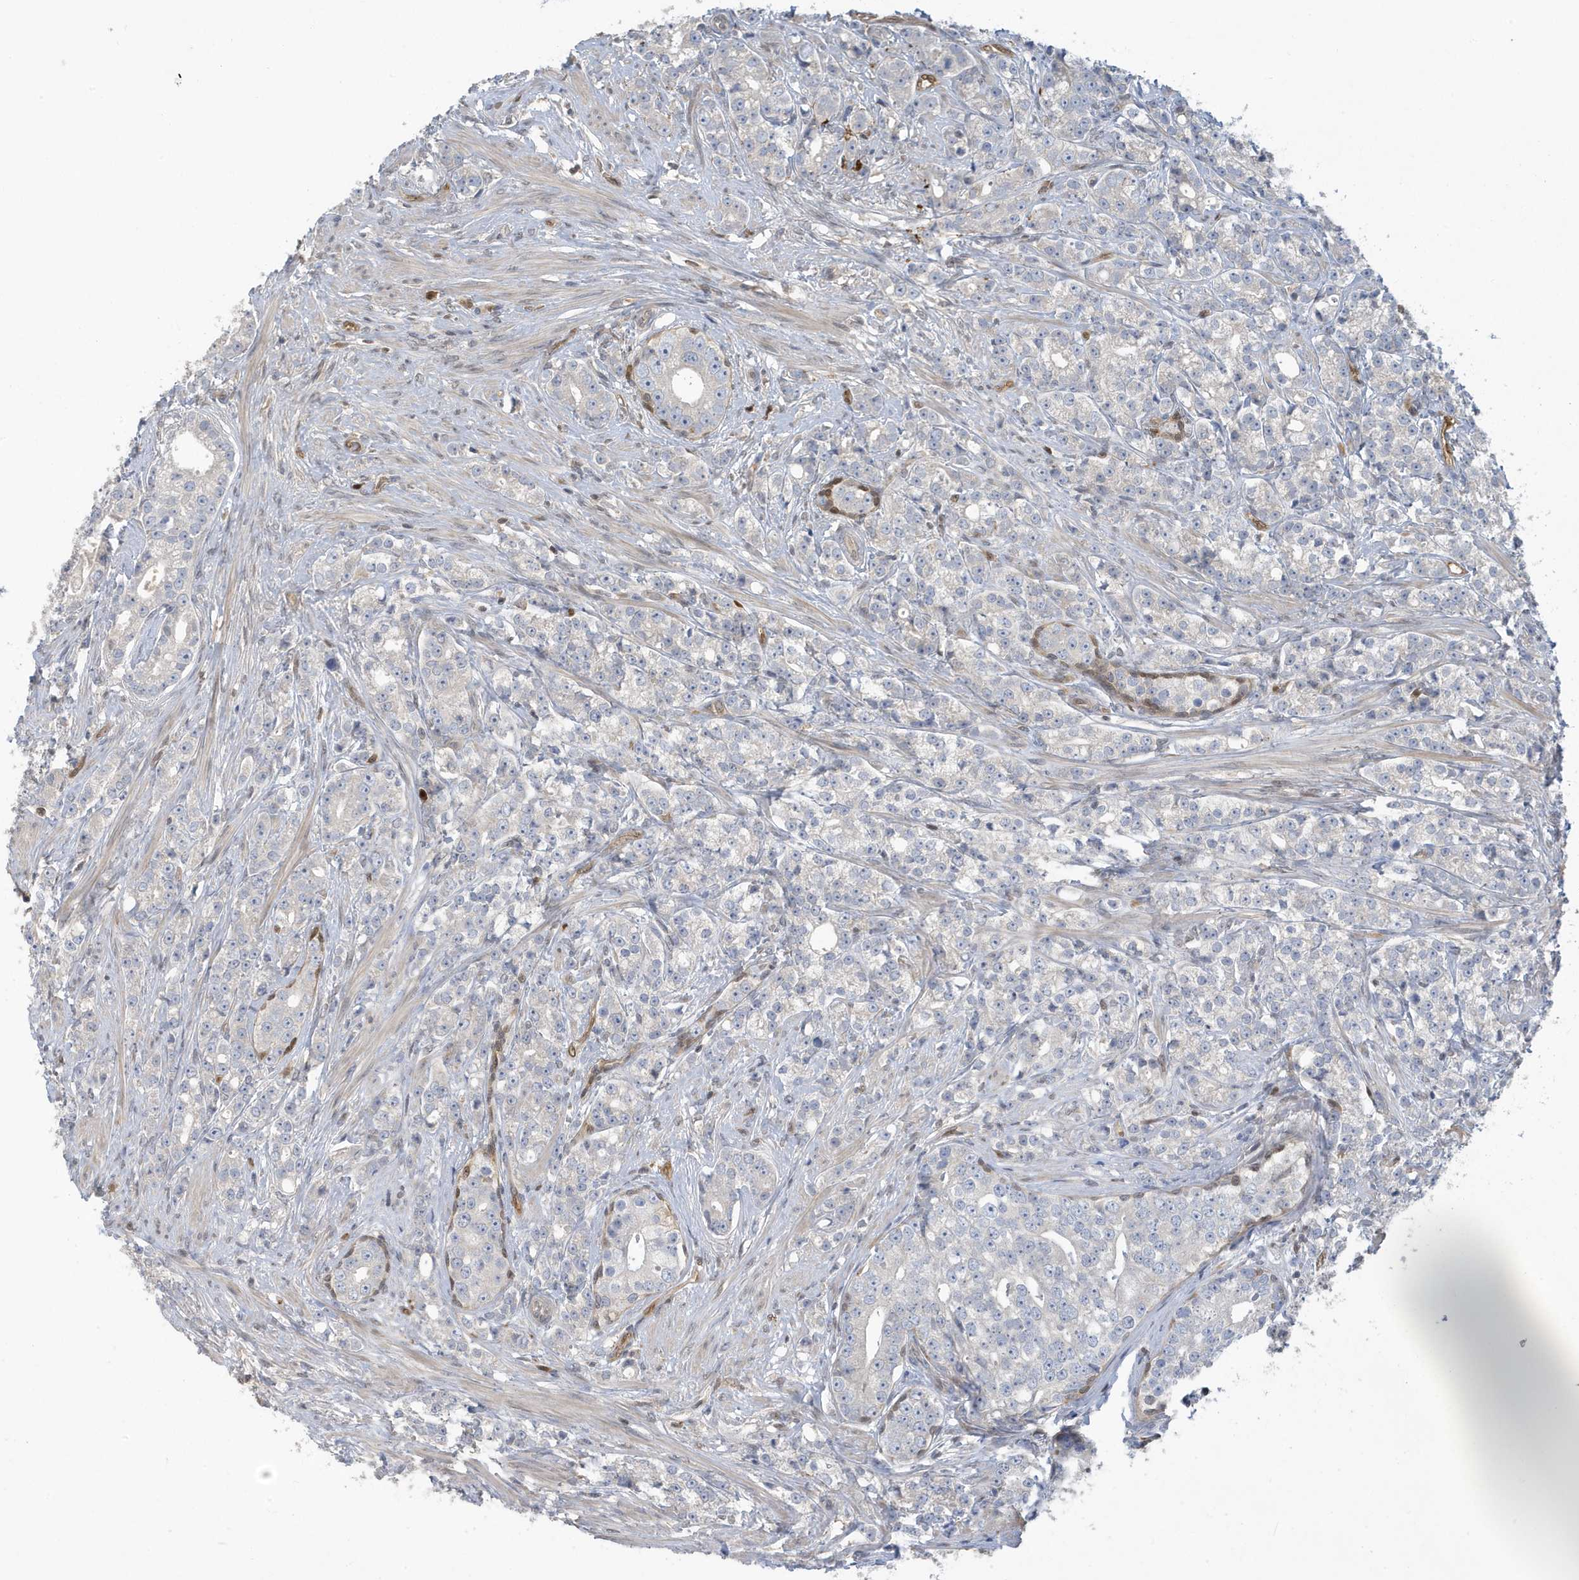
{"staining": {"intensity": "negative", "quantity": "none", "location": "none"}, "tissue": "prostate cancer", "cell_type": "Tumor cells", "image_type": "cancer", "snomed": [{"axis": "morphology", "description": "Adenocarcinoma, High grade"}, {"axis": "topography", "description": "Prostate"}], "caption": "DAB (3,3'-diaminobenzidine) immunohistochemical staining of prostate adenocarcinoma (high-grade) demonstrates no significant staining in tumor cells. Brightfield microscopy of IHC stained with DAB (3,3'-diaminobenzidine) (brown) and hematoxylin (blue), captured at high magnification.", "gene": "NCOA7", "patient": {"sex": "male", "age": 69}}